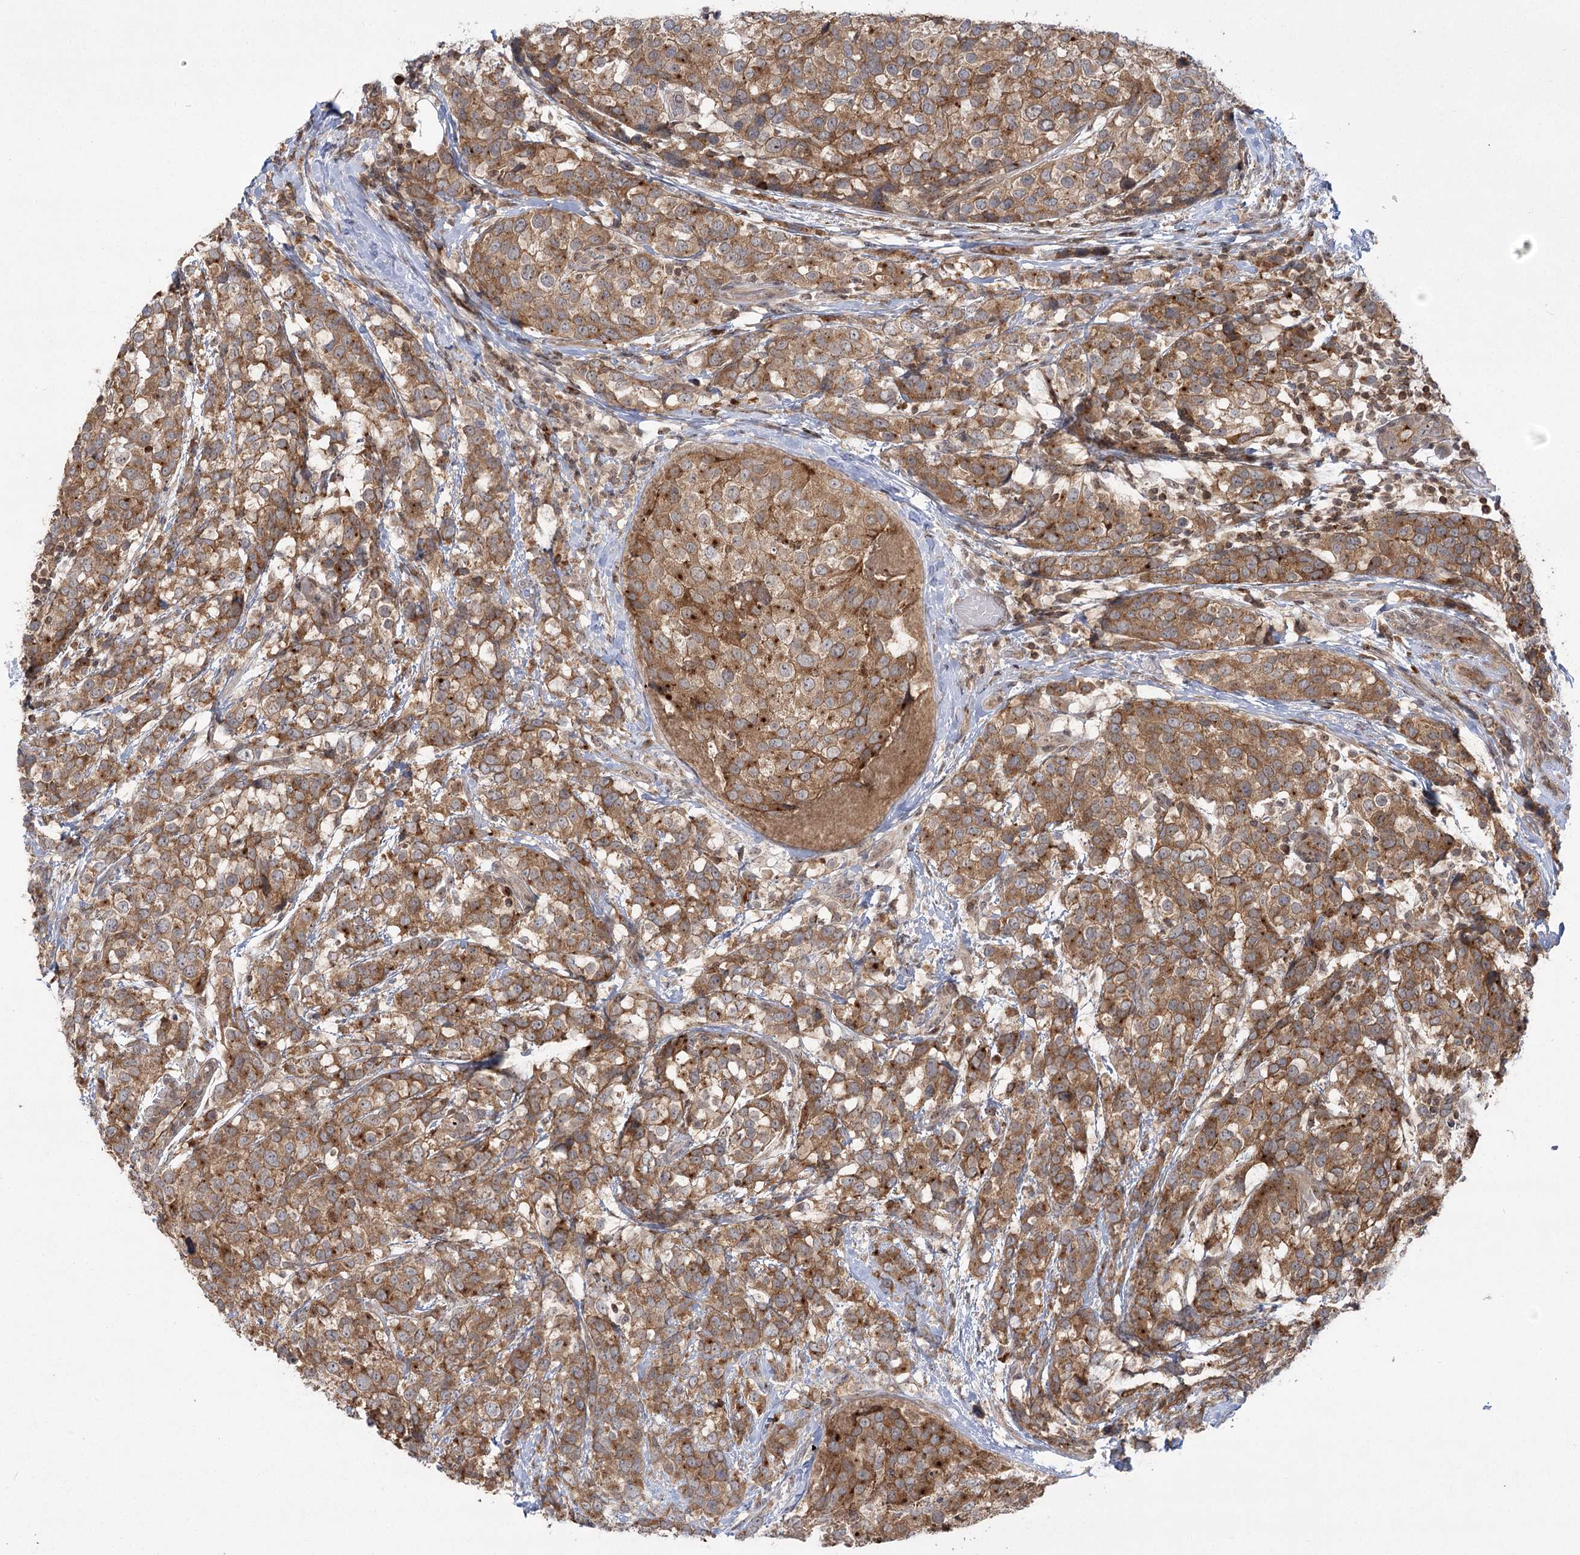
{"staining": {"intensity": "moderate", "quantity": ">75%", "location": "cytoplasmic/membranous"}, "tissue": "breast cancer", "cell_type": "Tumor cells", "image_type": "cancer", "snomed": [{"axis": "morphology", "description": "Lobular carcinoma"}, {"axis": "topography", "description": "Breast"}], "caption": "Immunohistochemical staining of lobular carcinoma (breast) shows medium levels of moderate cytoplasmic/membranous protein staining in approximately >75% of tumor cells.", "gene": "SYTL1", "patient": {"sex": "female", "age": 59}}